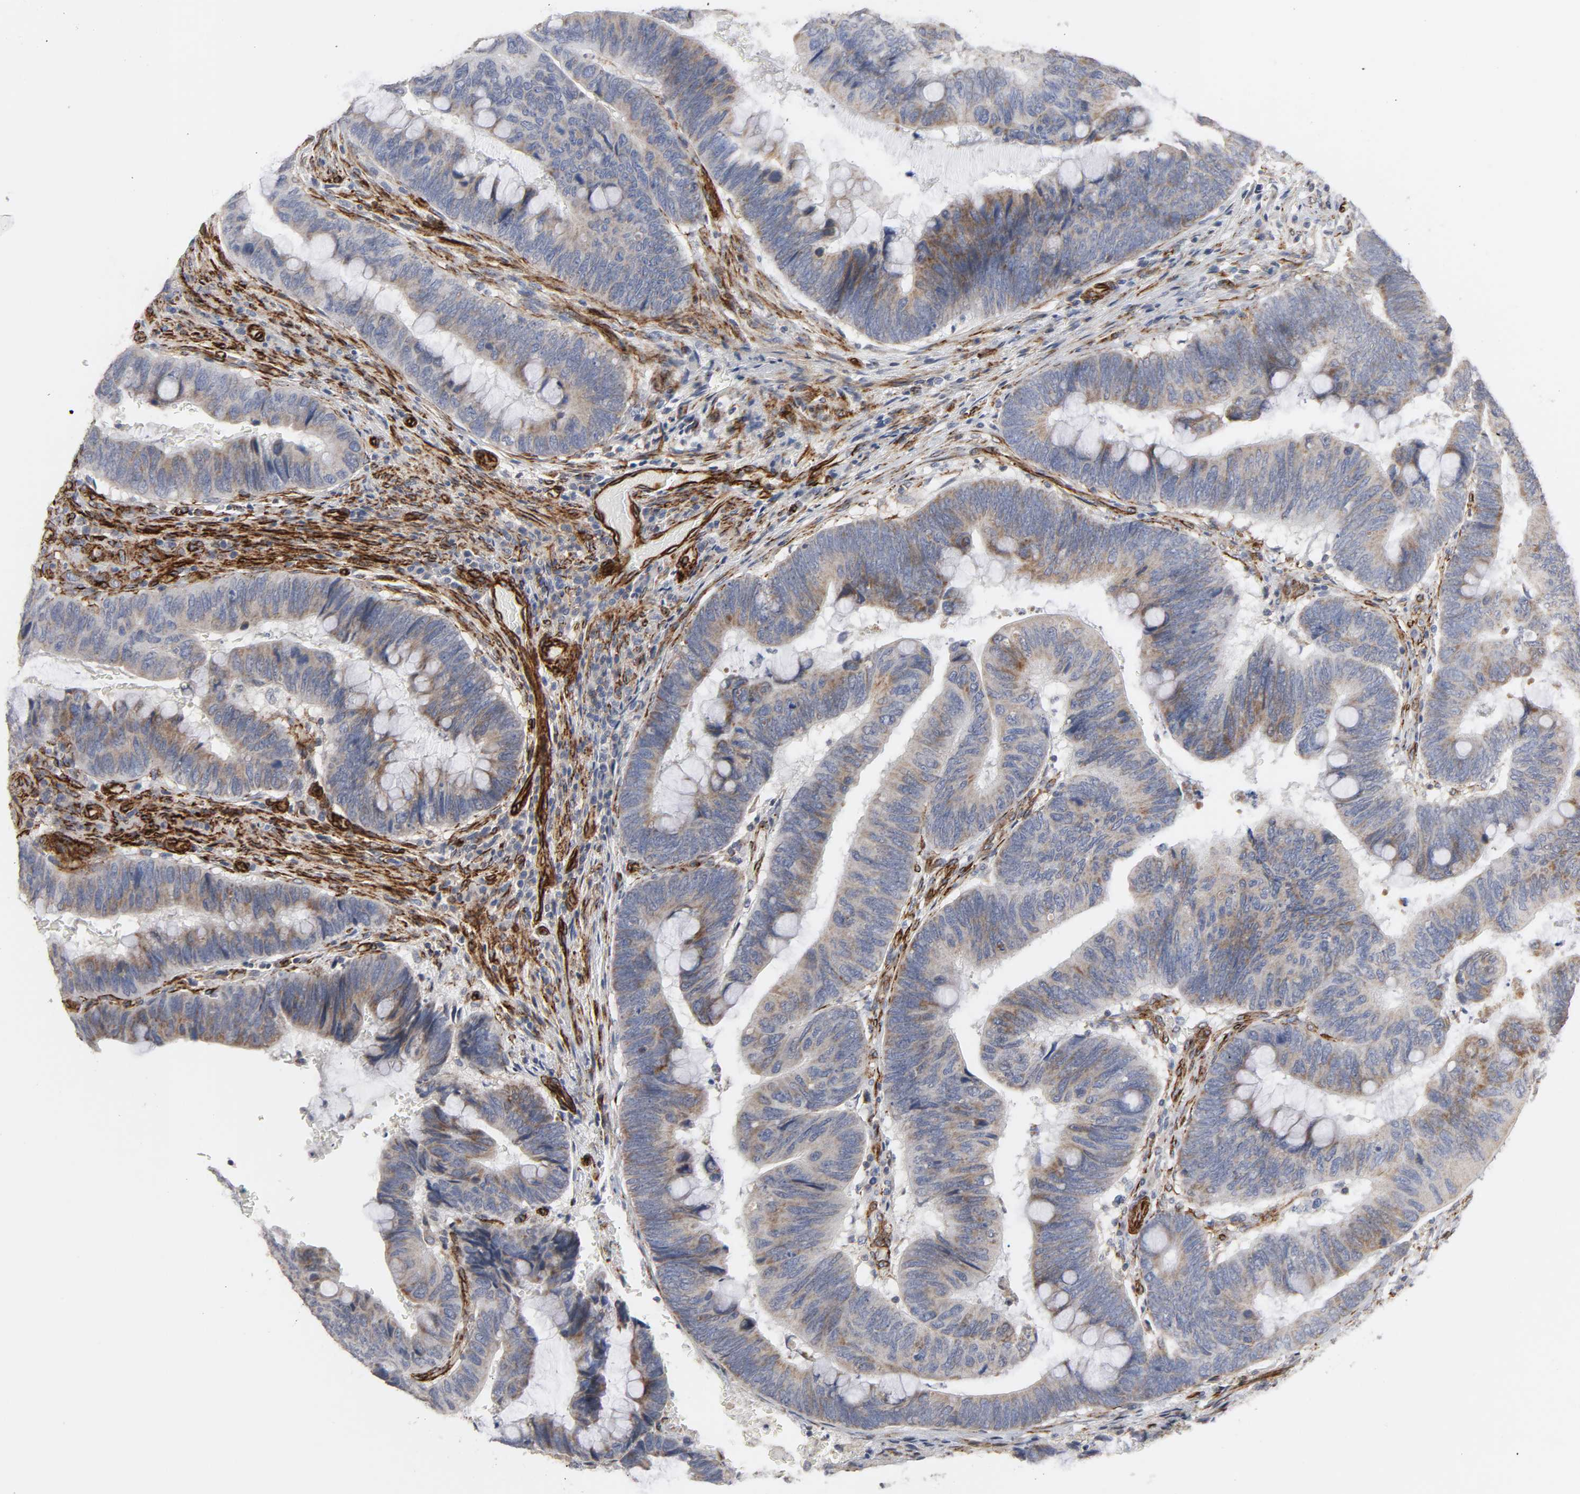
{"staining": {"intensity": "weak", "quantity": "25%-75%", "location": "cytoplasmic/membranous"}, "tissue": "colorectal cancer", "cell_type": "Tumor cells", "image_type": "cancer", "snomed": [{"axis": "morphology", "description": "Normal tissue, NOS"}, {"axis": "morphology", "description": "Adenocarcinoma, NOS"}, {"axis": "topography", "description": "Rectum"}], "caption": "Brown immunohistochemical staining in colorectal adenocarcinoma exhibits weak cytoplasmic/membranous staining in approximately 25%-75% of tumor cells.", "gene": "GNG2", "patient": {"sex": "male", "age": 92}}